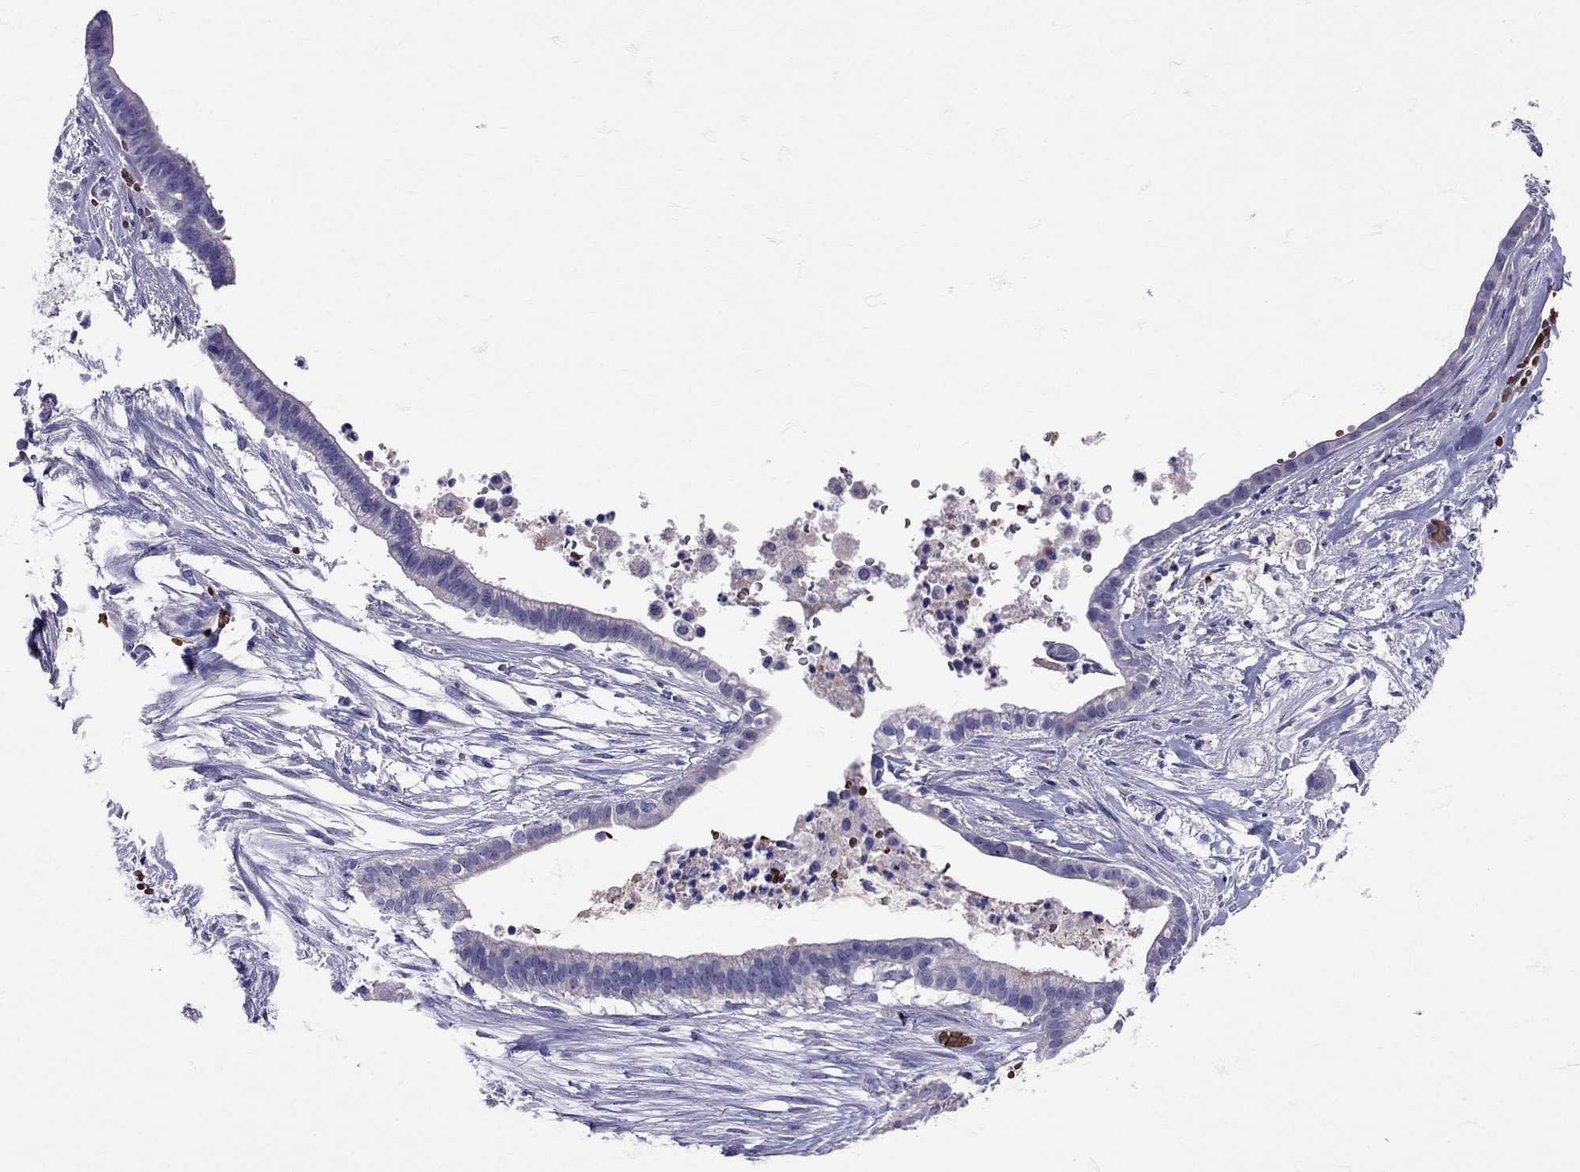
{"staining": {"intensity": "negative", "quantity": "none", "location": "none"}, "tissue": "pancreatic cancer", "cell_type": "Tumor cells", "image_type": "cancer", "snomed": [{"axis": "morphology", "description": "Adenocarcinoma, NOS"}, {"axis": "topography", "description": "Pancreas"}], "caption": "This is an IHC micrograph of human pancreatic cancer. There is no positivity in tumor cells.", "gene": "TBR1", "patient": {"sex": "male", "age": 61}}